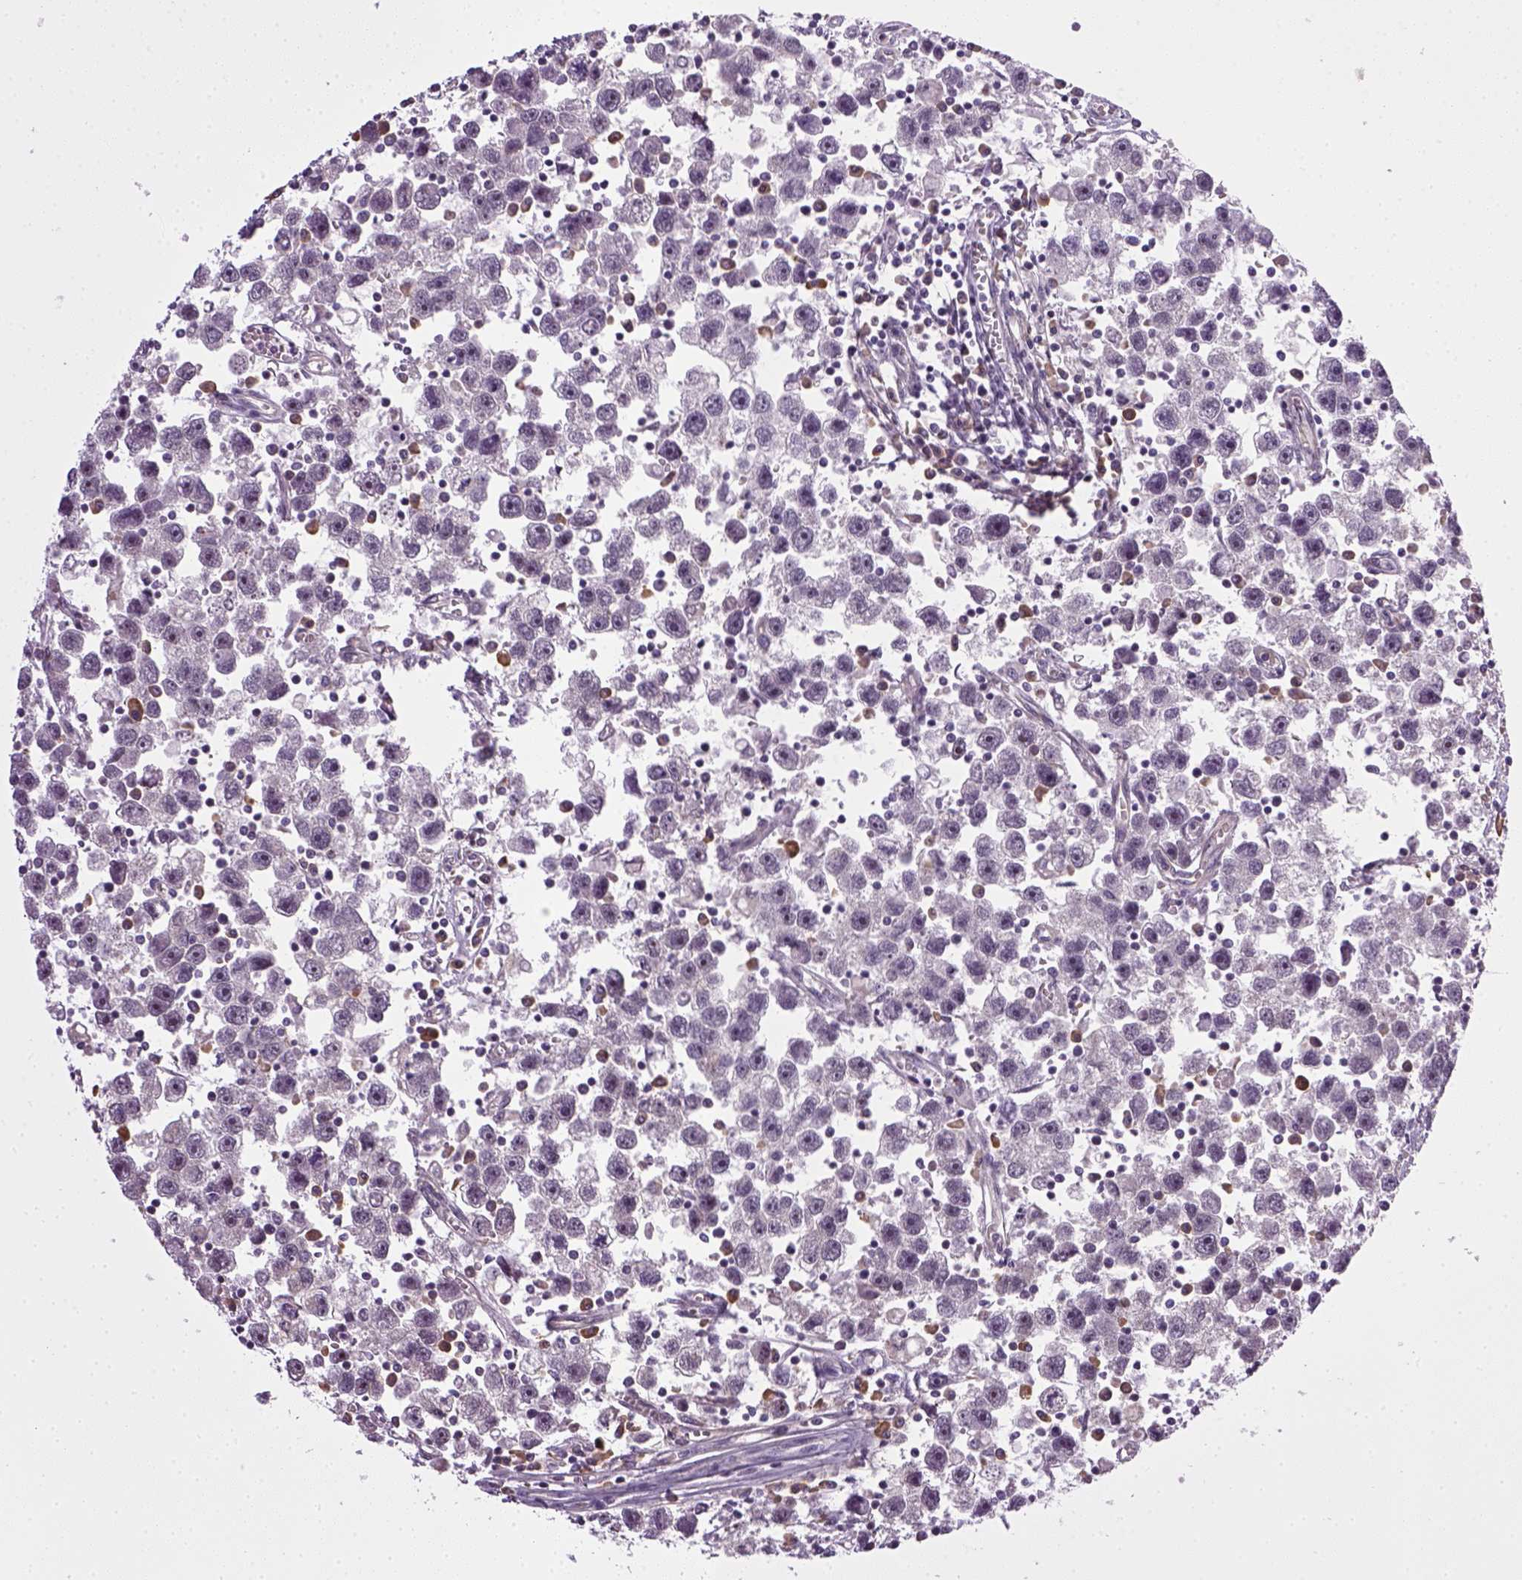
{"staining": {"intensity": "negative", "quantity": "none", "location": "none"}, "tissue": "testis cancer", "cell_type": "Tumor cells", "image_type": "cancer", "snomed": [{"axis": "morphology", "description": "Seminoma, NOS"}, {"axis": "topography", "description": "Testis"}], "caption": "Immunohistochemistry (IHC) histopathology image of seminoma (testis) stained for a protein (brown), which demonstrates no staining in tumor cells.", "gene": "TPRG1", "patient": {"sex": "male", "age": 30}}